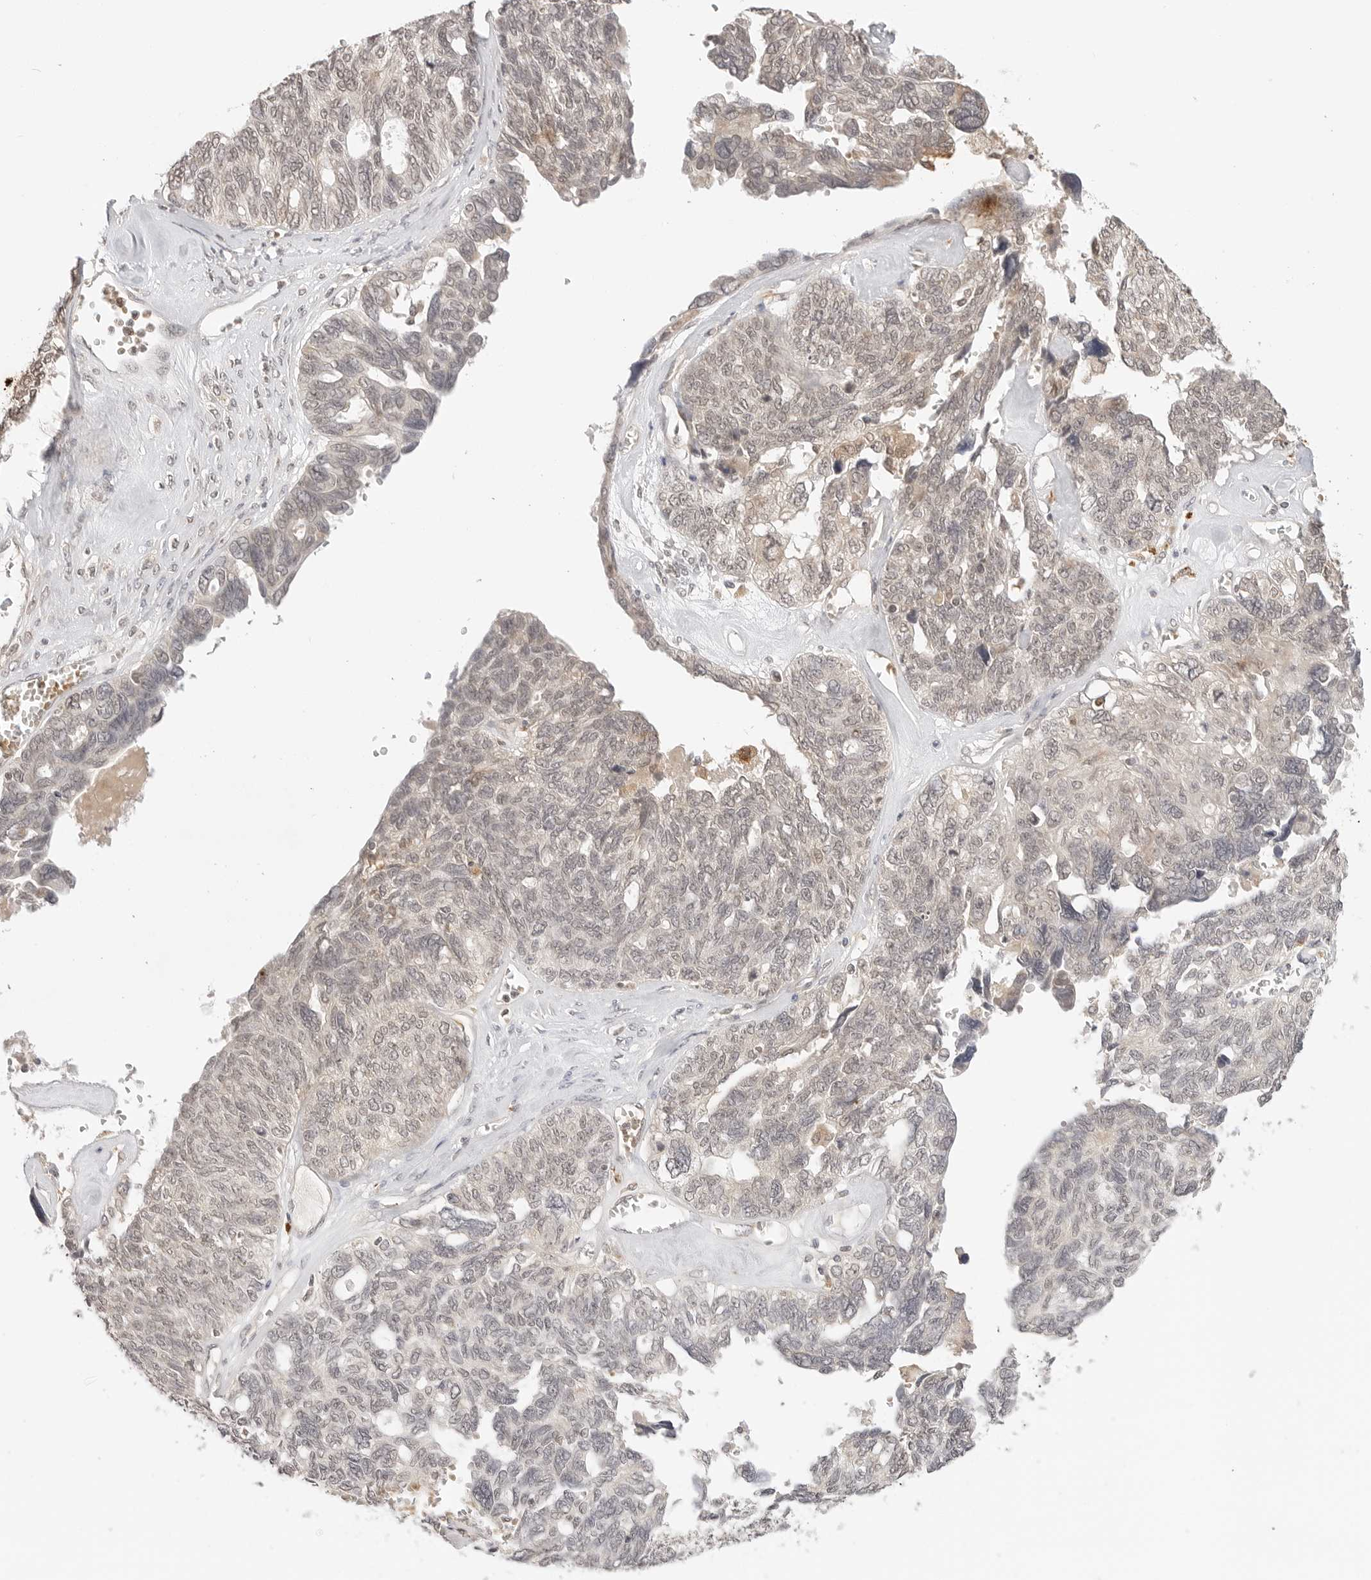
{"staining": {"intensity": "negative", "quantity": "none", "location": "none"}, "tissue": "ovarian cancer", "cell_type": "Tumor cells", "image_type": "cancer", "snomed": [{"axis": "morphology", "description": "Cystadenocarcinoma, serous, NOS"}, {"axis": "topography", "description": "Ovary"}], "caption": "An IHC histopathology image of ovarian cancer is shown. There is no staining in tumor cells of ovarian cancer.", "gene": "GPR34", "patient": {"sex": "female", "age": 79}}